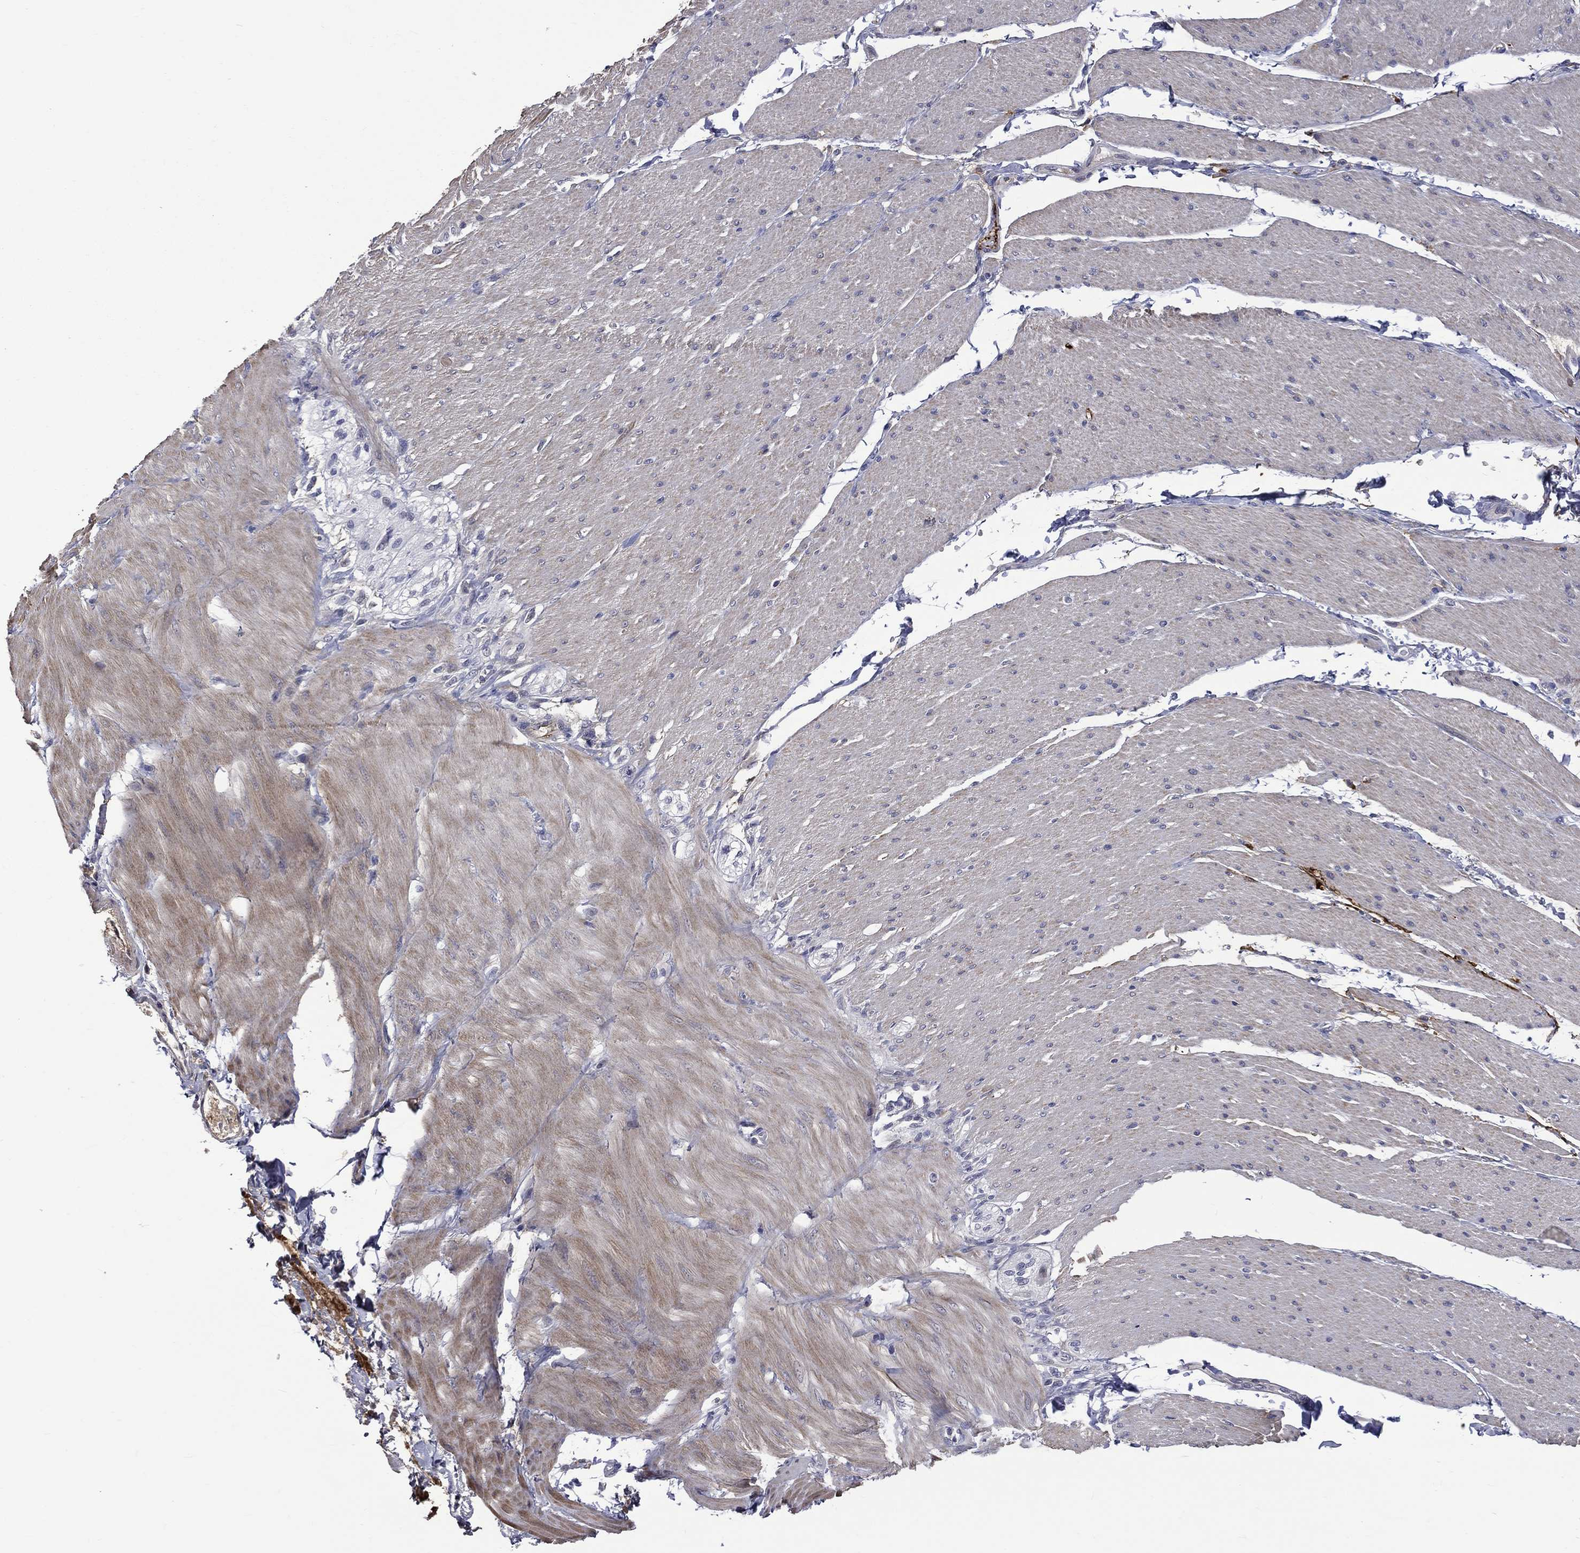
{"staining": {"intensity": "negative", "quantity": "none", "location": "none"}, "tissue": "soft tissue", "cell_type": "Fibroblasts", "image_type": "normal", "snomed": [{"axis": "morphology", "description": "Normal tissue, NOS"}, {"axis": "topography", "description": "Smooth muscle"}, {"axis": "topography", "description": "Duodenum"}, {"axis": "topography", "description": "Peripheral nerve tissue"}], "caption": "Immunohistochemistry (IHC) histopathology image of benign soft tissue: human soft tissue stained with DAB demonstrates no significant protein expression in fibroblasts. (Stains: DAB immunohistochemistry with hematoxylin counter stain, Microscopy: brightfield microscopy at high magnification).", "gene": "FGG", "patient": {"sex": "female", "age": 61}}